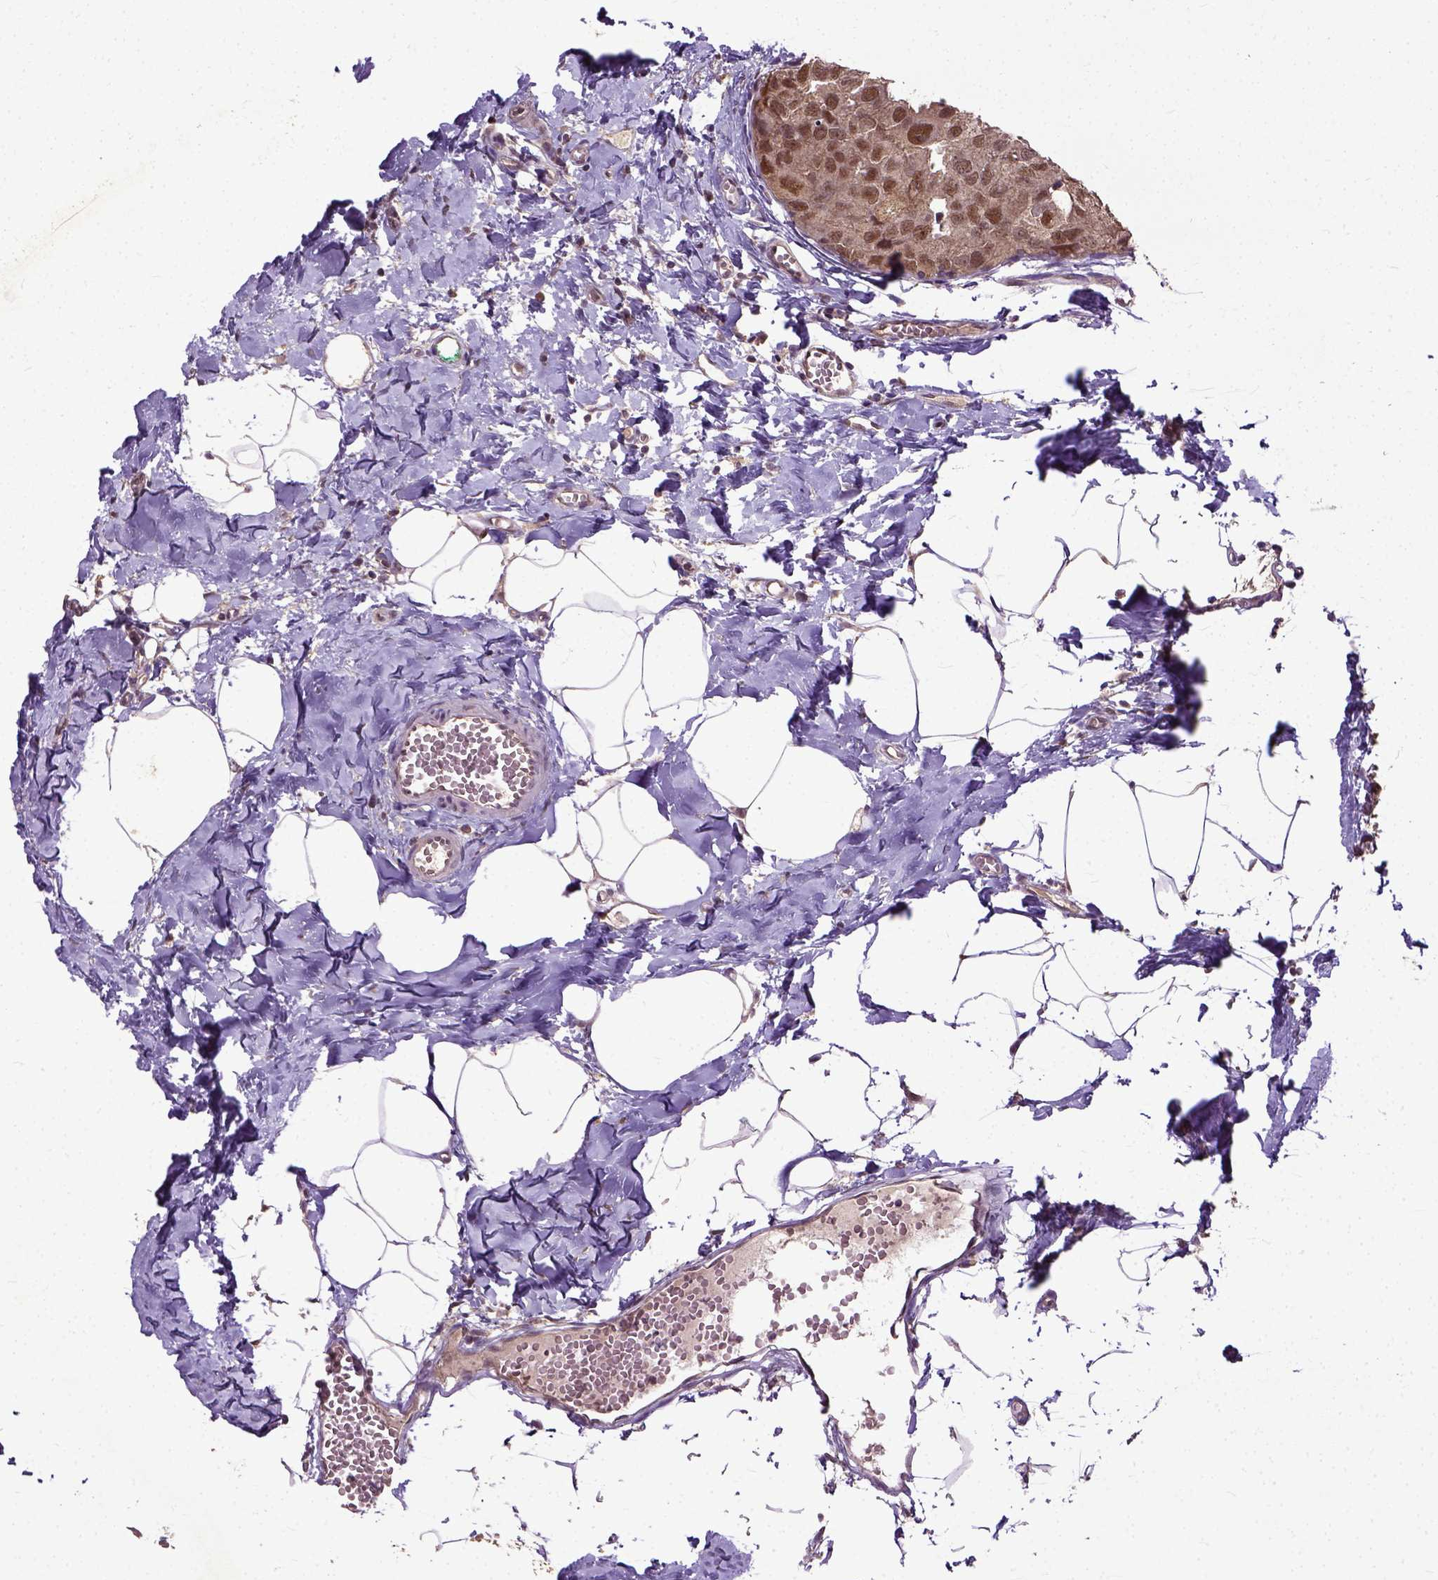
{"staining": {"intensity": "moderate", "quantity": ">75%", "location": "nuclear"}, "tissue": "breast cancer", "cell_type": "Tumor cells", "image_type": "cancer", "snomed": [{"axis": "morphology", "description": "Duct carcinoma"}, {"axis": "topography", "description": "Breast"}], "caption": "Human breast cancer stained with a protein marker reveals moderate staining in tumor cells.", "gene": "UBA3", "patient": {"sex": "female", "age": 38}}